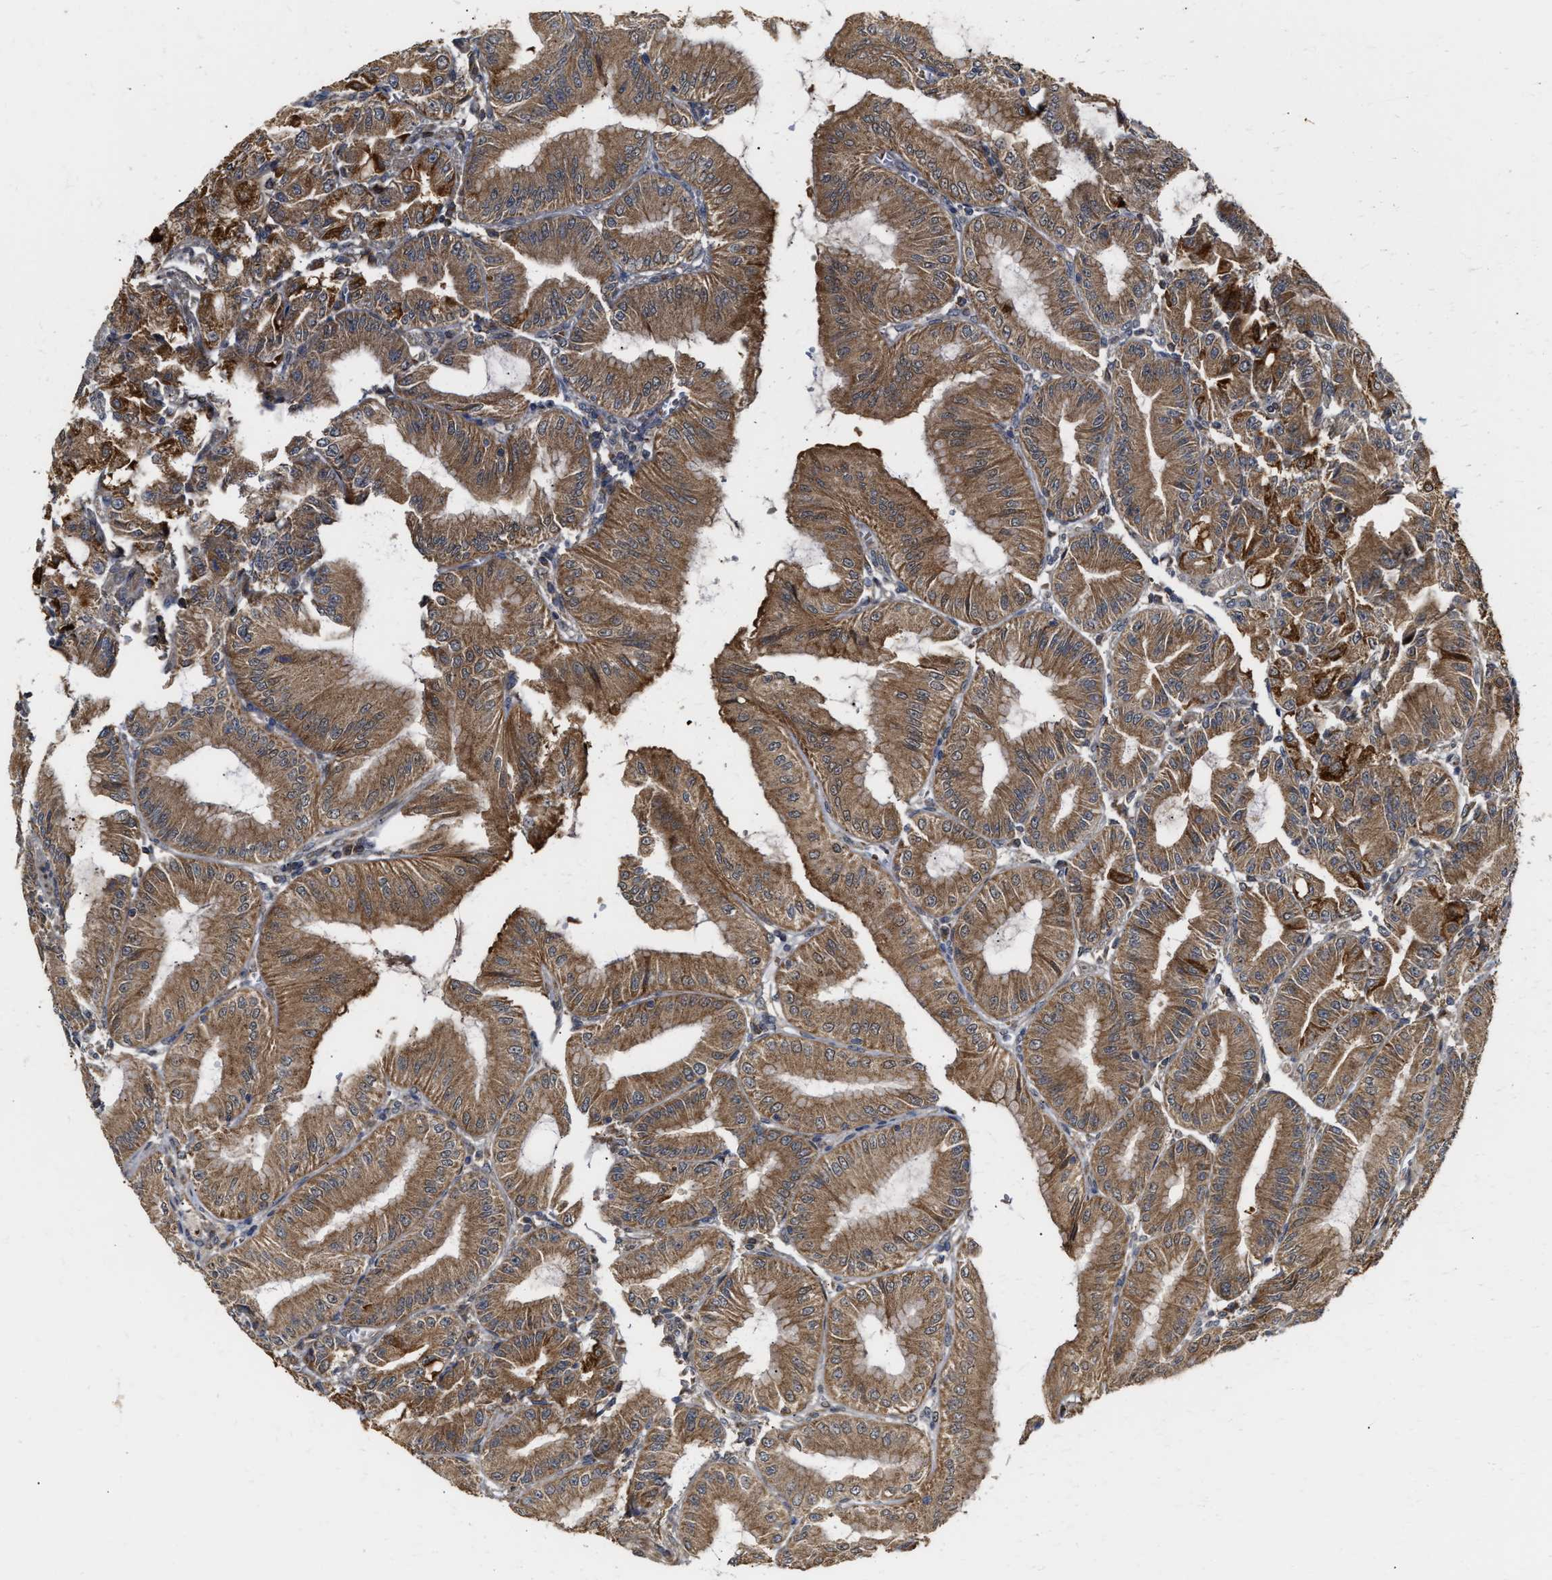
{"staining": {"intensity": "moderate", "quantity": ">75%", "location": "cytoplasmic/membranous"}, "tissue": "stomach", "cell_type": "Glandular cells", "image_type": "normal", "snomed": [{"axis": "morphology", "description": "Normal tissue, NOS"}, {"axis": "topography", "description": "Stomach, lower"}], "caption": "The immunohistochemical stain labels moderate cytoplasmic/membranous expression in glandular cells of normal stomach.", "gene": "EXTL2", "patient": {"sex": "male", "age": 71}}